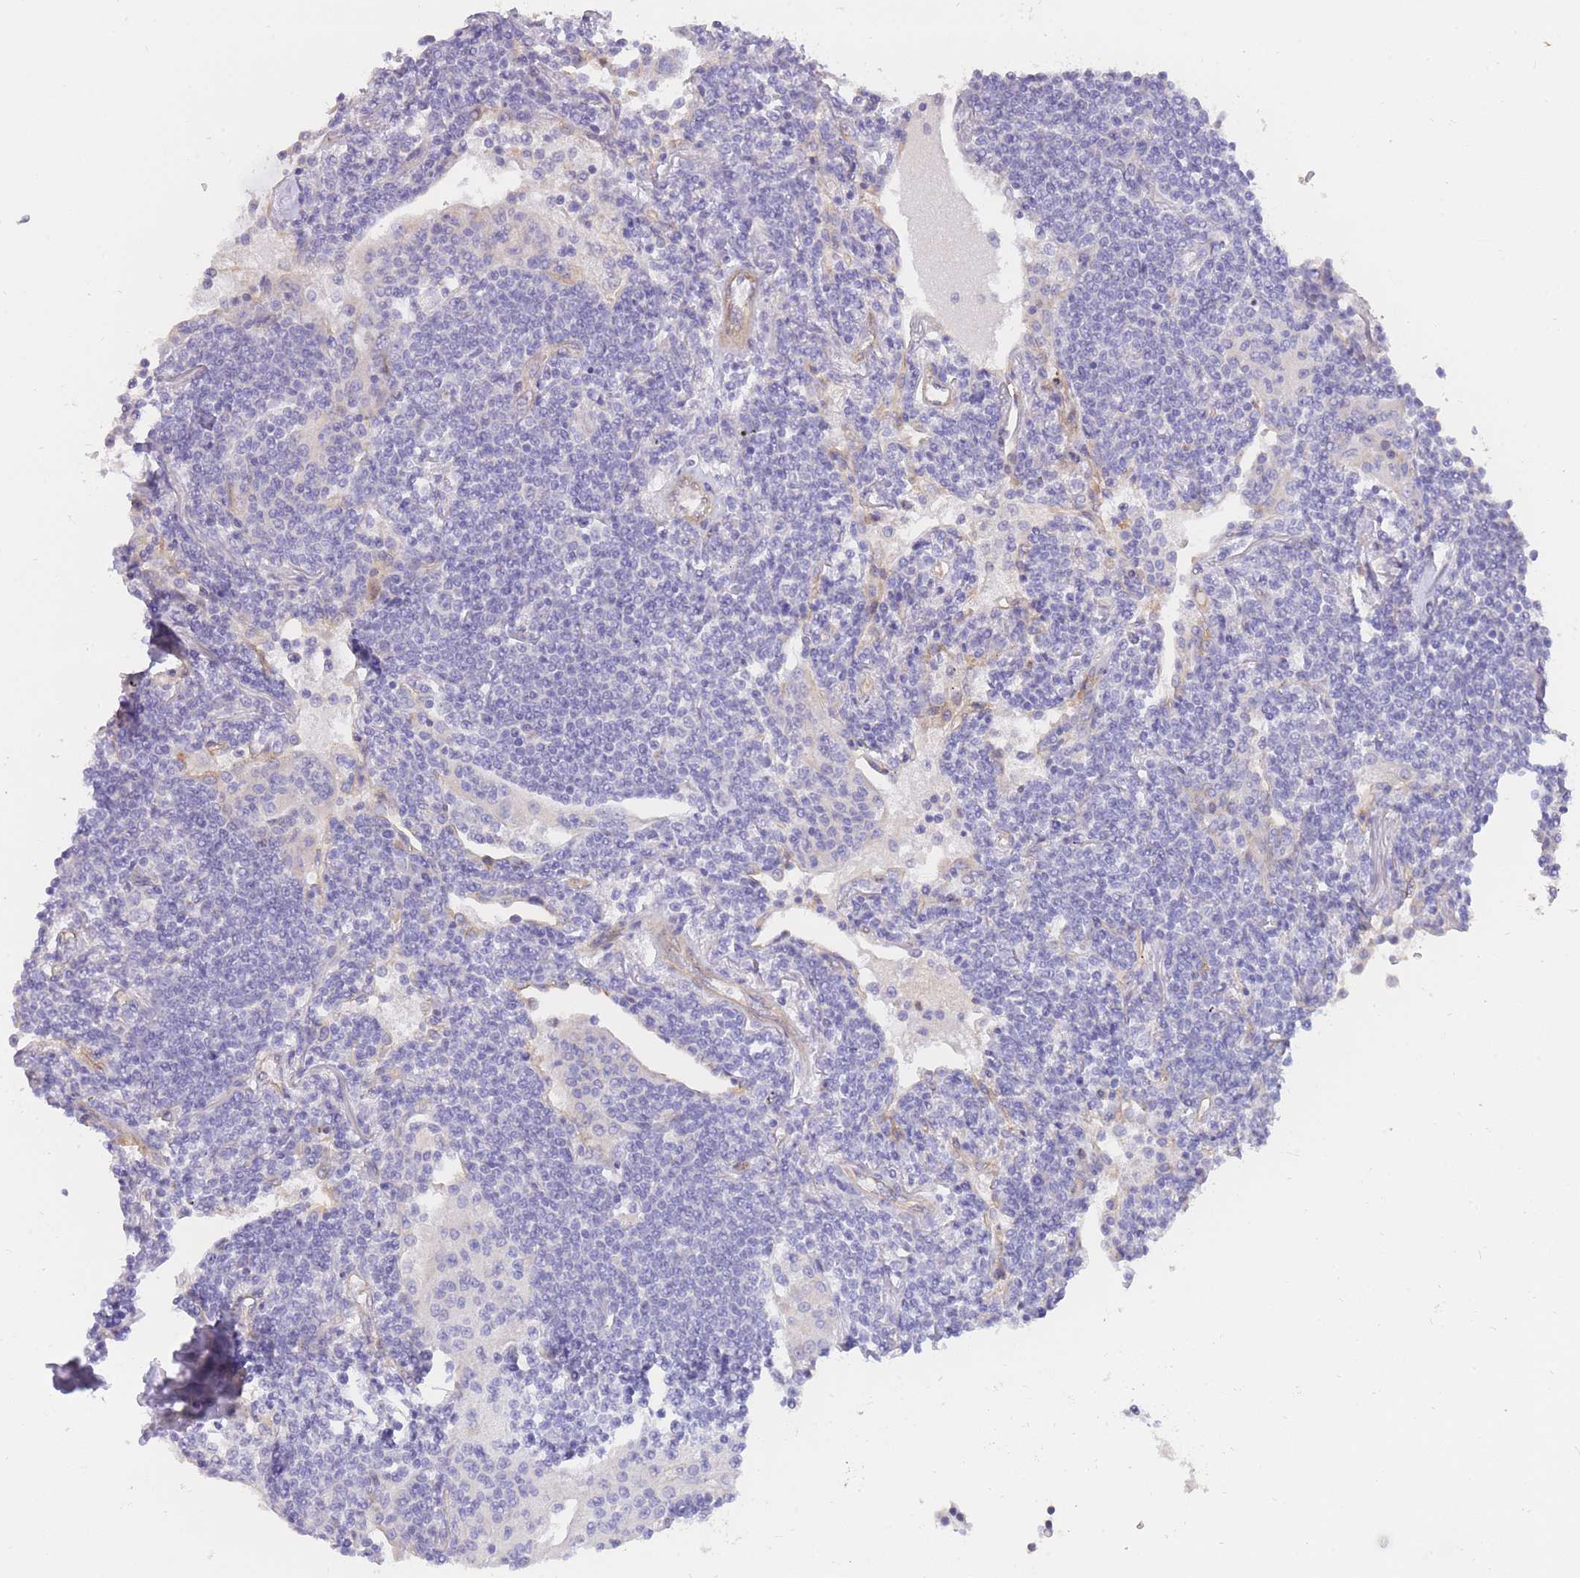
{"staining": {"intensity": "negative", "quantity": "none", "location": "none"}, "tissue": "lymphoma", "cell_type": "Tumor cells", "image_type": "cancer", "snomed": [{"axis": "morphology", "description": "Malignant lymphoma, non-Hodgkin's type, Low grade"}, {"axis": "topography", "description": "Lymph node"}], "caption": "Human lymphoma stained for a protein using immunohistochemistry demonstrates no expression in tumor cells.", "gene": "SULT1A1", "patient": {"sex": "female", "age": 67}}